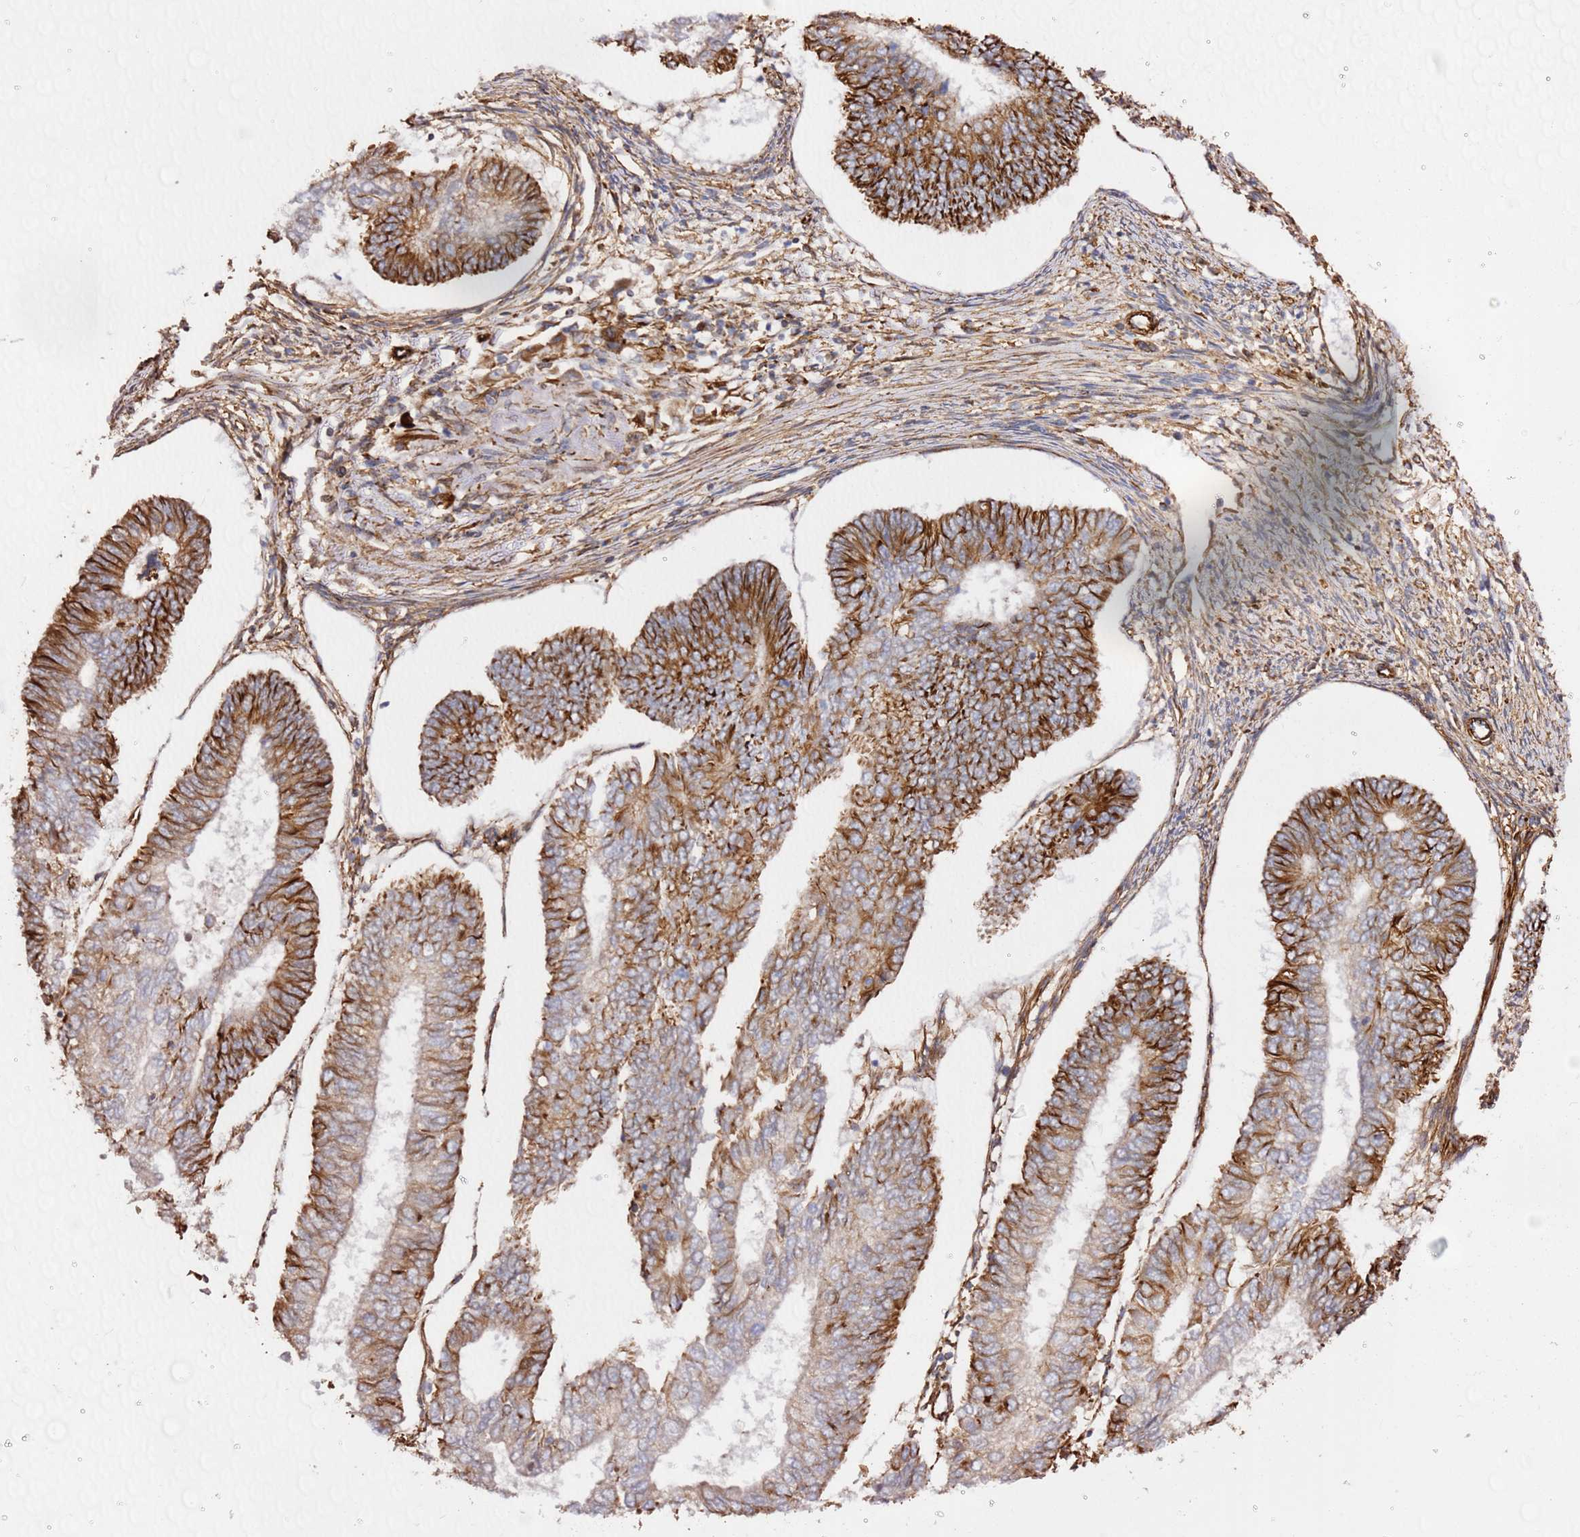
{"staining": {"intensity": "strong", "quantity": ">75%", "location": "cytoplasmic/membranous"}, "tissue": "endometrial cancer", "cell_type": "Tumor cells", "image_type": "cancer", "snomed": [{"axis": "morphology", "description": "Adenocarcinoma, NOS"}, {"axis": "topography", "description": "Endometrium"}], "caption": "A histopathology image of human adenocarcinoma (endometrial) stained for a protein exhibits strong cytoplasmic/membranous brown staining in tumor cells. (DAB IHC, brown staining for protein, blue staining for nuclei).", "gene": "MRGPRE", "patient": {"sex": "female", "age": 68}}